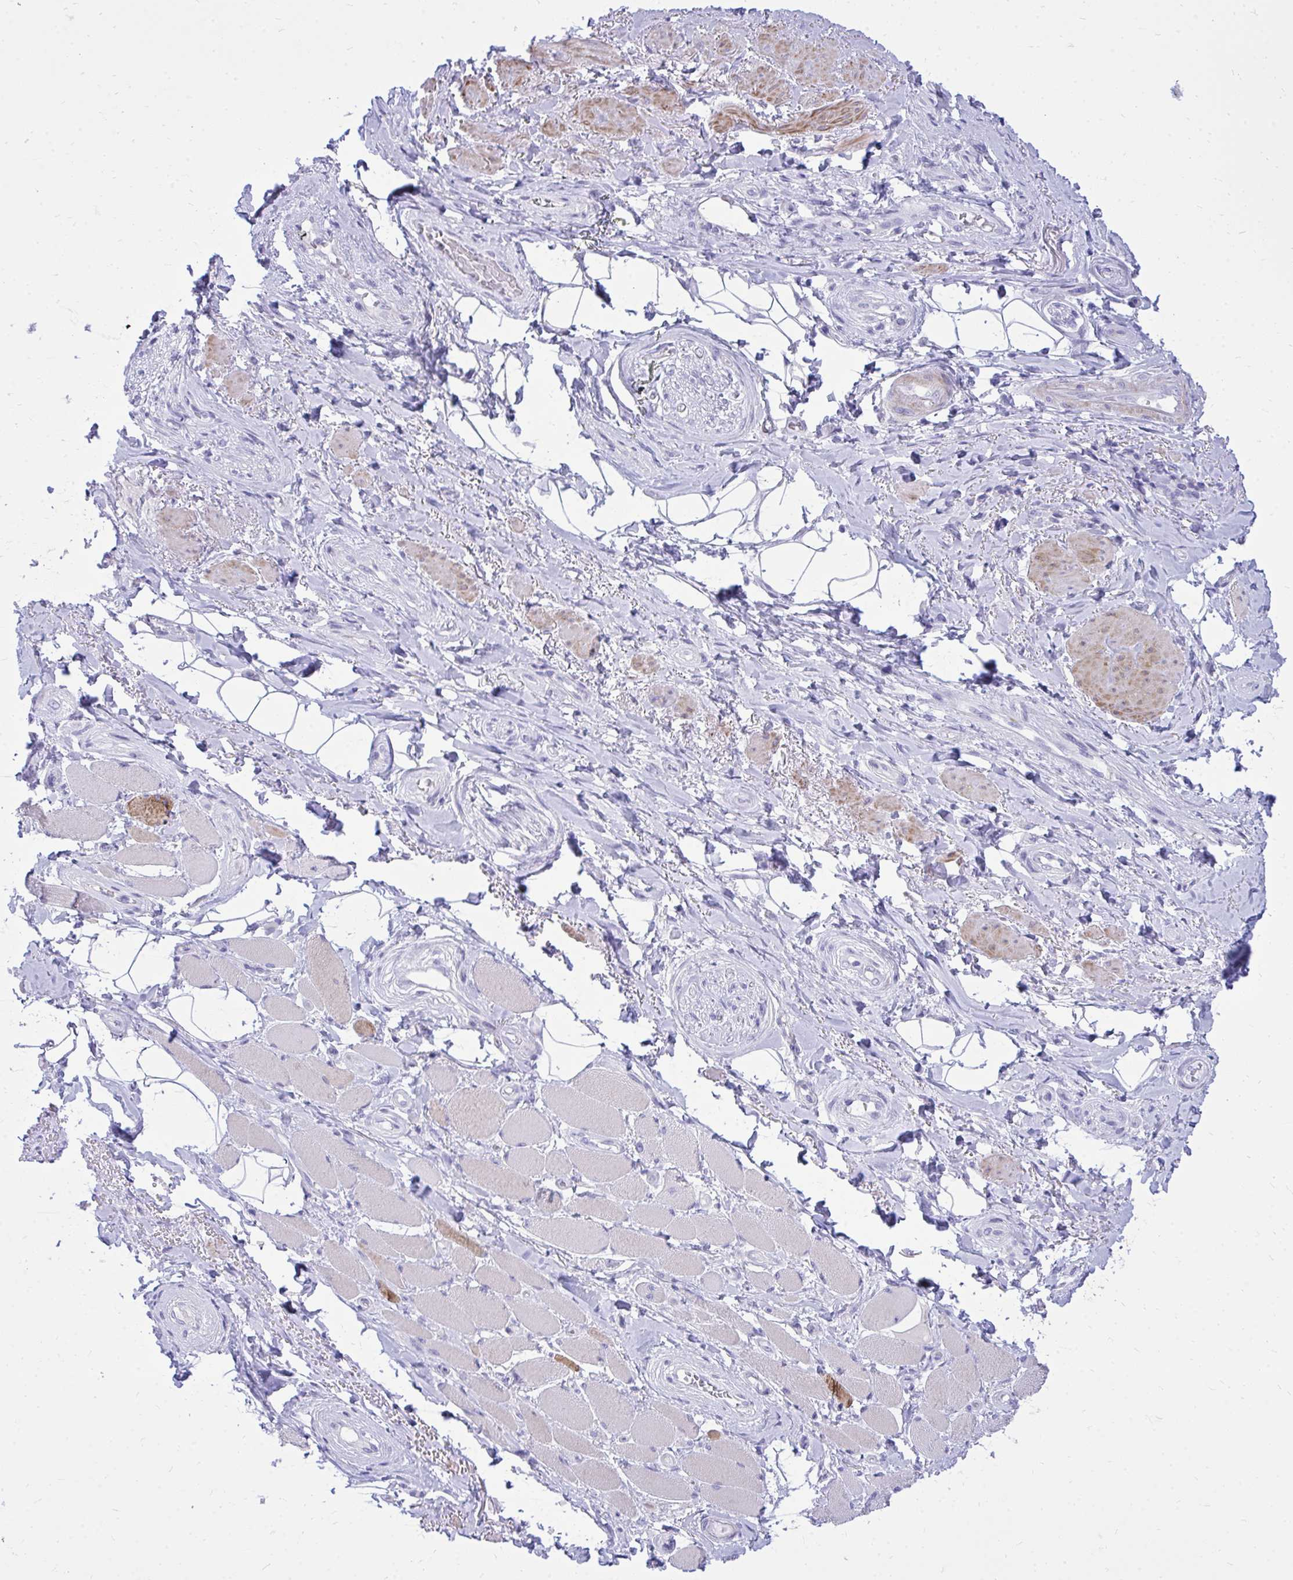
{"staining": {"intensity": "negative", "quantity": "none", "location": "none"}, "tissue": "adipose tissue", "cell_type": "Adipocytes", "image_type": "normal", "snomed": [{"axis": "morphology", "description": "Normal tissue, NOS"}, {"axis": "topography", "description": "Anal"}, {"axis": "topography", "description": "Peripheral nerve tissue"}], "caption": "DAB (3,3'-diaminobenzidine) immunohistochemical staining of normal human adipose tissue demonstrates no significant positivity in adipocytes. Brightfield microscopy of immunohistochemistry stained with DAB (3,3'-diaminobenzidine) (brown) and hematoxylin (blue), captured at high magnification.", "gene": "ANKDD1B", "patient": {"sex": "male", "age": 53}}